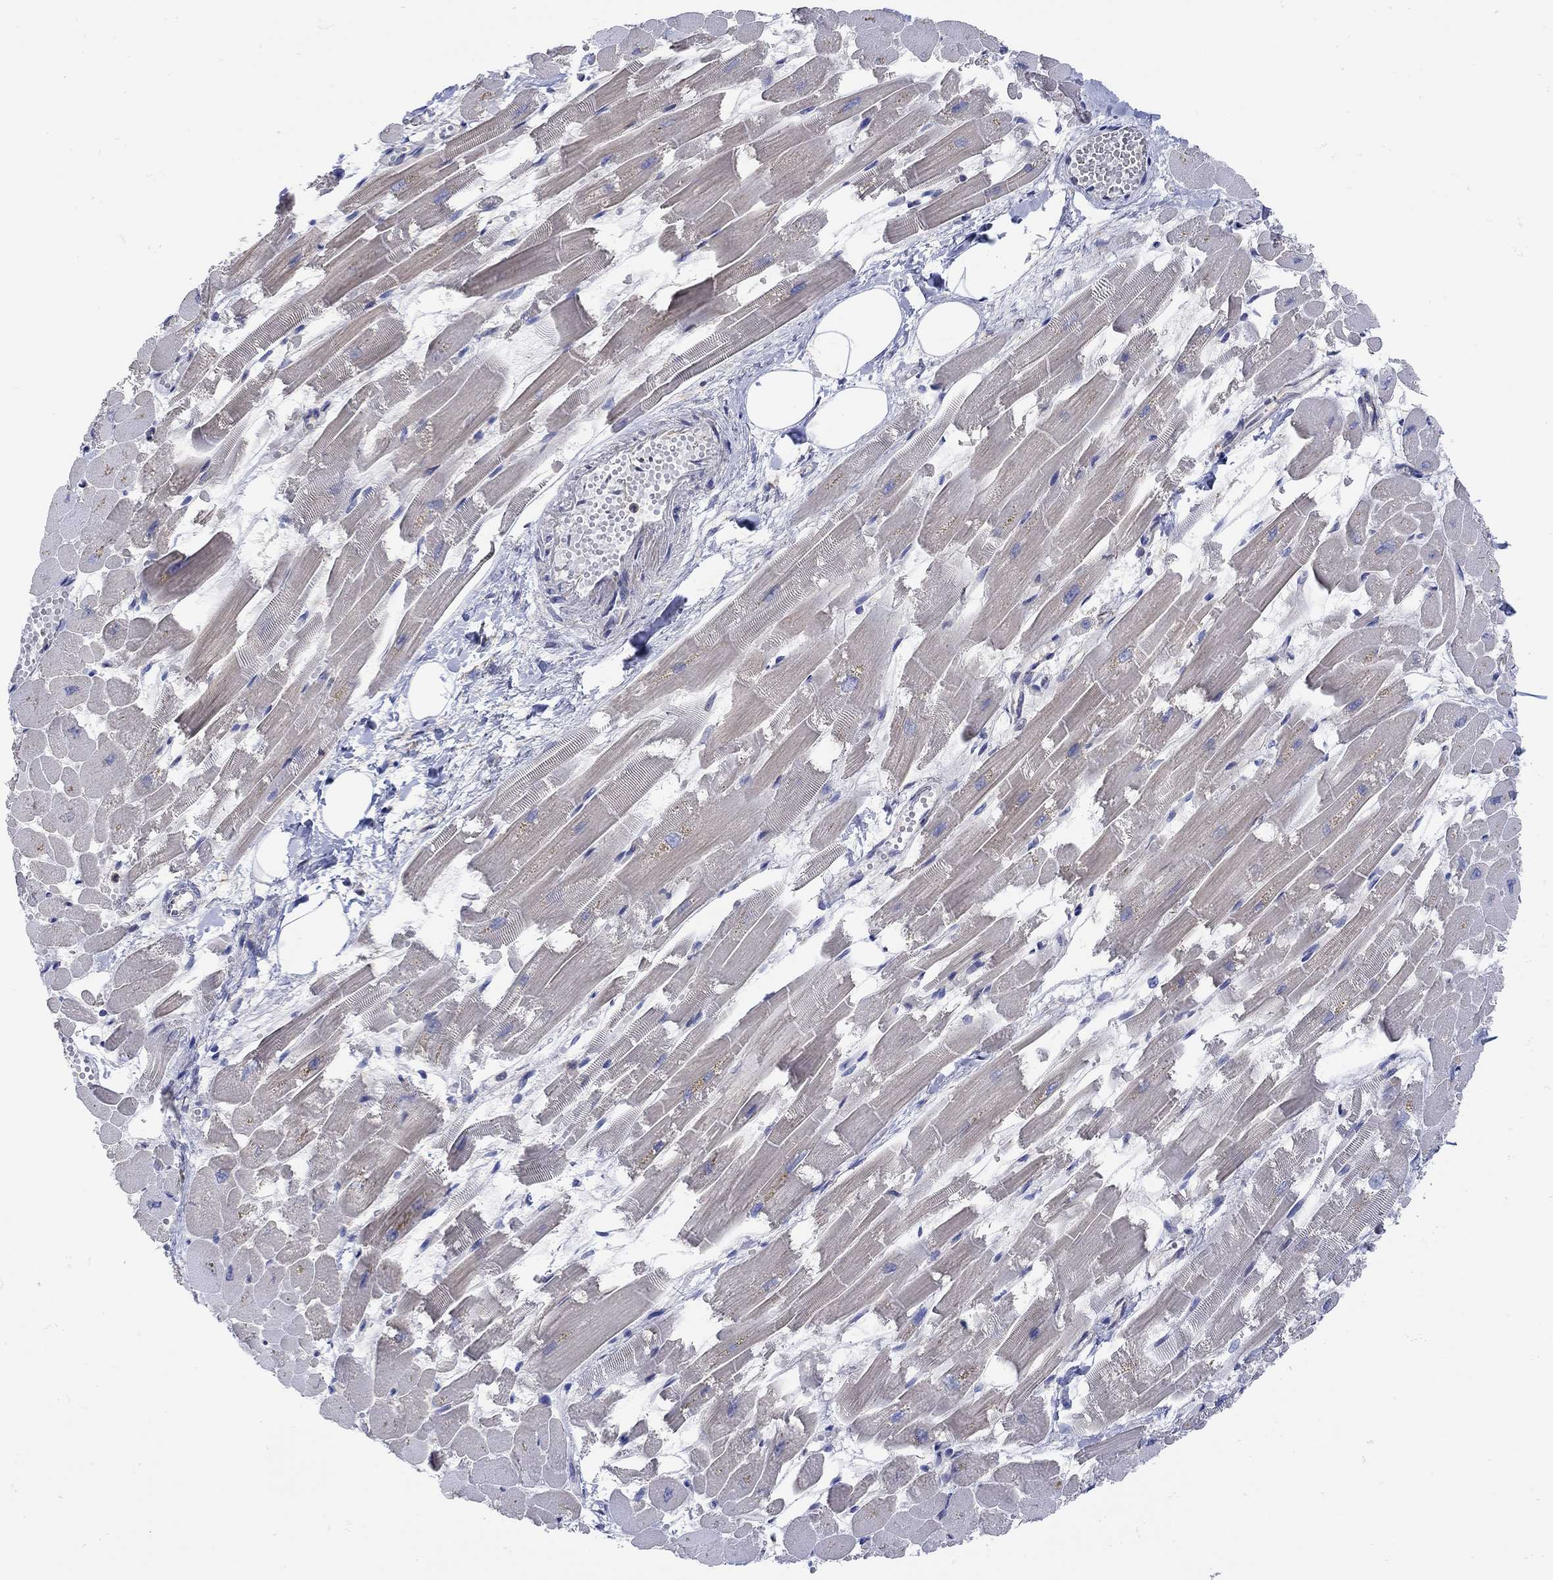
{"staining": {"intensity": "negative", "quantity": "none", "location": "none"}, "tissue": "heart muscle", "cell_type": "Cardiomyocytes", "image_type": "normal", "snomed": [{"axis": "morphology", "description": "Normal tissue, NOS"}, {"axis": "topography", "description": "Heart"}], "caption": "Cardiomyocytes are negative for protein expression in unremarkable human heart muscle. (Stains: DAB (3,3'-diaminobenzidine) immunohistochemistry with hematoxylin counter stain, Microscopy: brightfield microscopy at high magnification).", "gene": "TEKT3", "patient": {"sex": "female", "age": 52}}